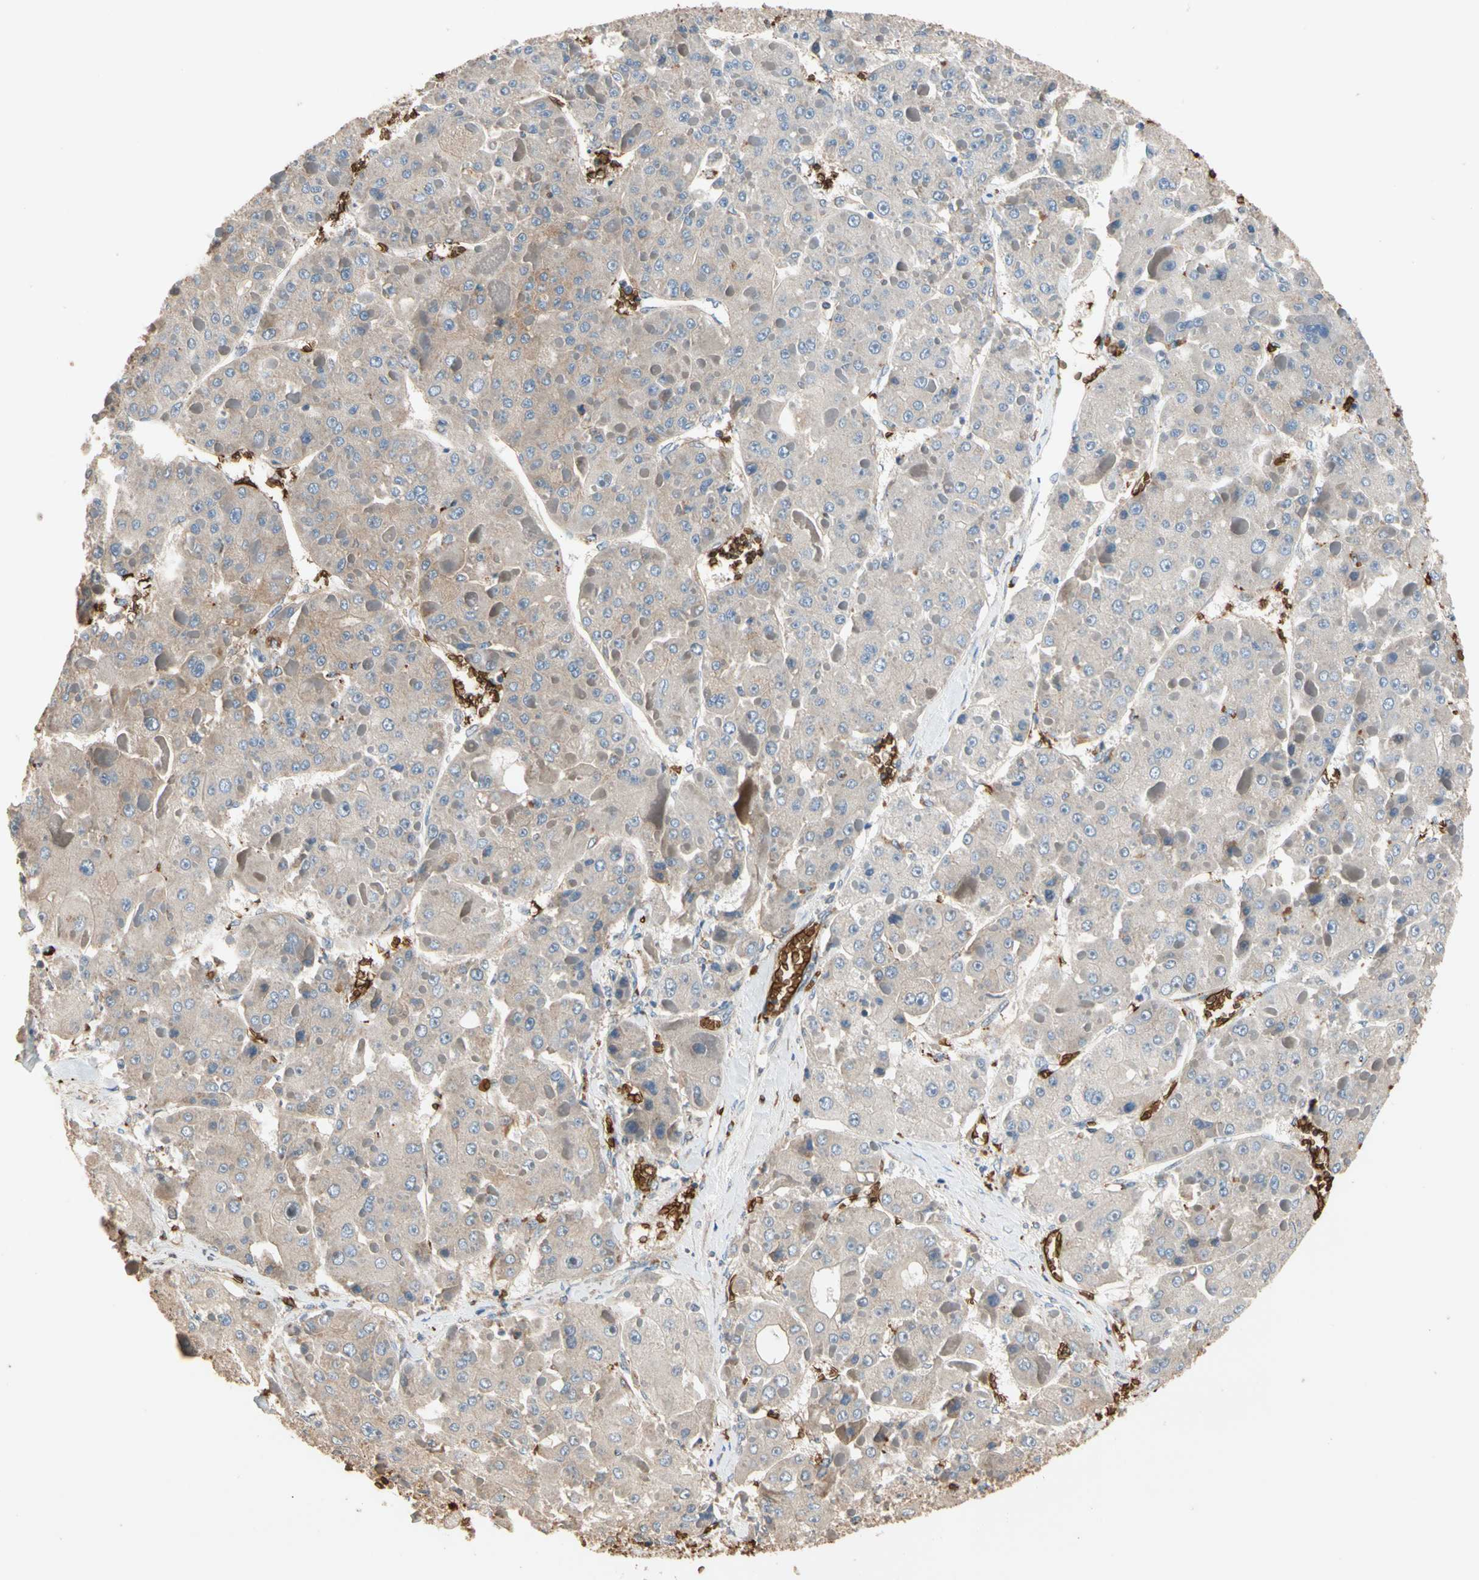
{"staining": {"intensity": "weak", "quantity": "<25%", "location": "cytoplasmic/membranous"}, "tissue": "liver cancer", "cell_type": "Tumor cells", "image_type": "cancer", "snomed": [{"axis": "morphology", "description": "Carcinoma, Hepatocellular, NOS"}, {"axis": "topography", "description": "Liver"}], "caption": "Tumor cells show no significant protein staining in liver hepatocellular carcinoma.", "gene": "RIOK2", "patient": {"sex": "female", "age": 73}}